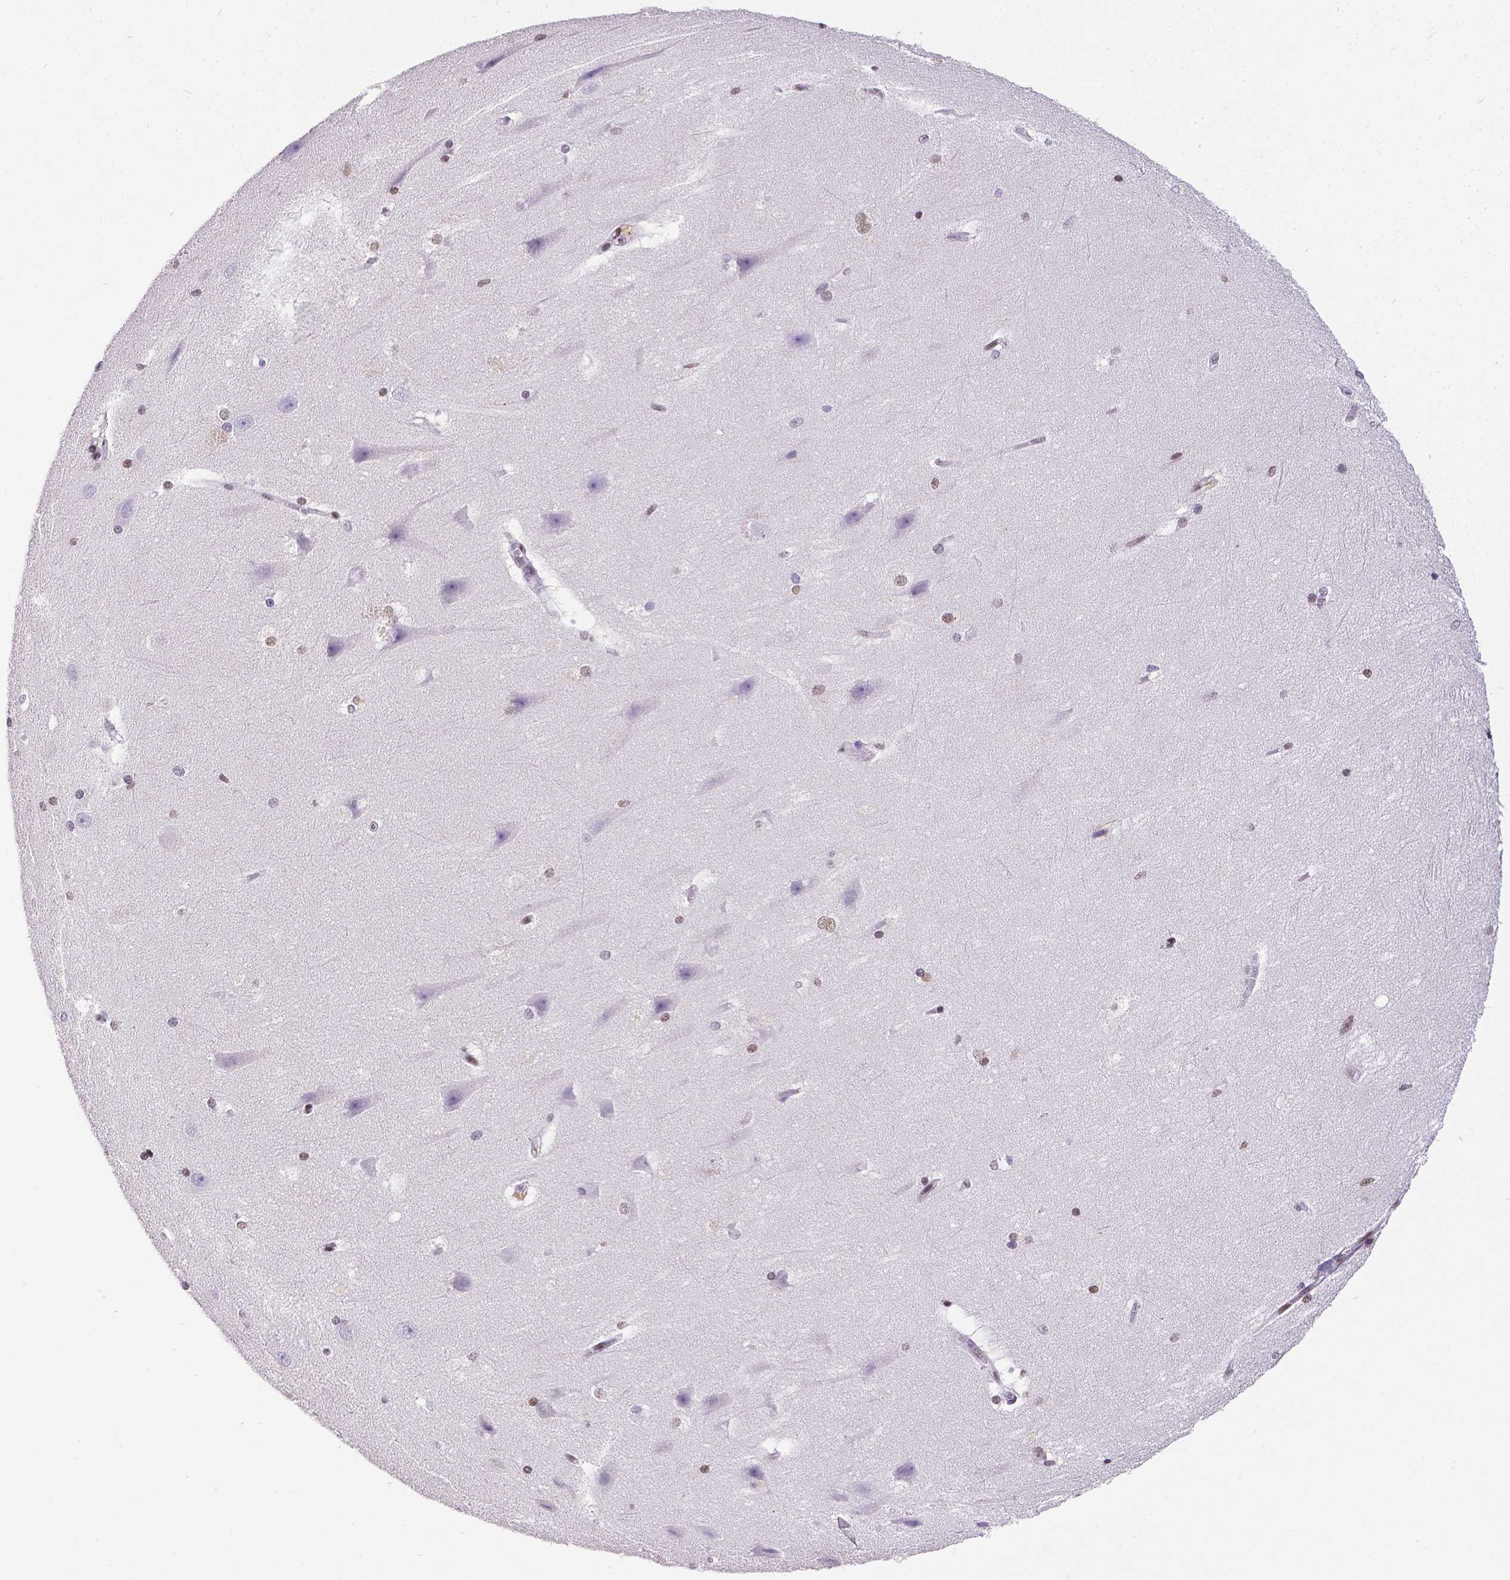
{"staining": {"intensity": "moderate", "quantity": "<25%", "location": "nuclear"}, "tissue": "hippocampus", "cell_type": "Glial cells", "image_type": "normal", "snomed": [{"axis": "morphology", "description": "Normal tissue, NOS"}, {"axis": "topography", "description": "Cerebral cortex"}, {"axis": "topography", "description": "Hippocampus"}], "caption": "Immunohistochemistry image of benign hippocampus: human hippocampus stained using IHC reveals low levels of moderate protein expression localized specifically in the nuclear of glial cells, appearing as a nuclear brown color.", "gene": "REST", "patient": {"sex": "female", "age": 19}}